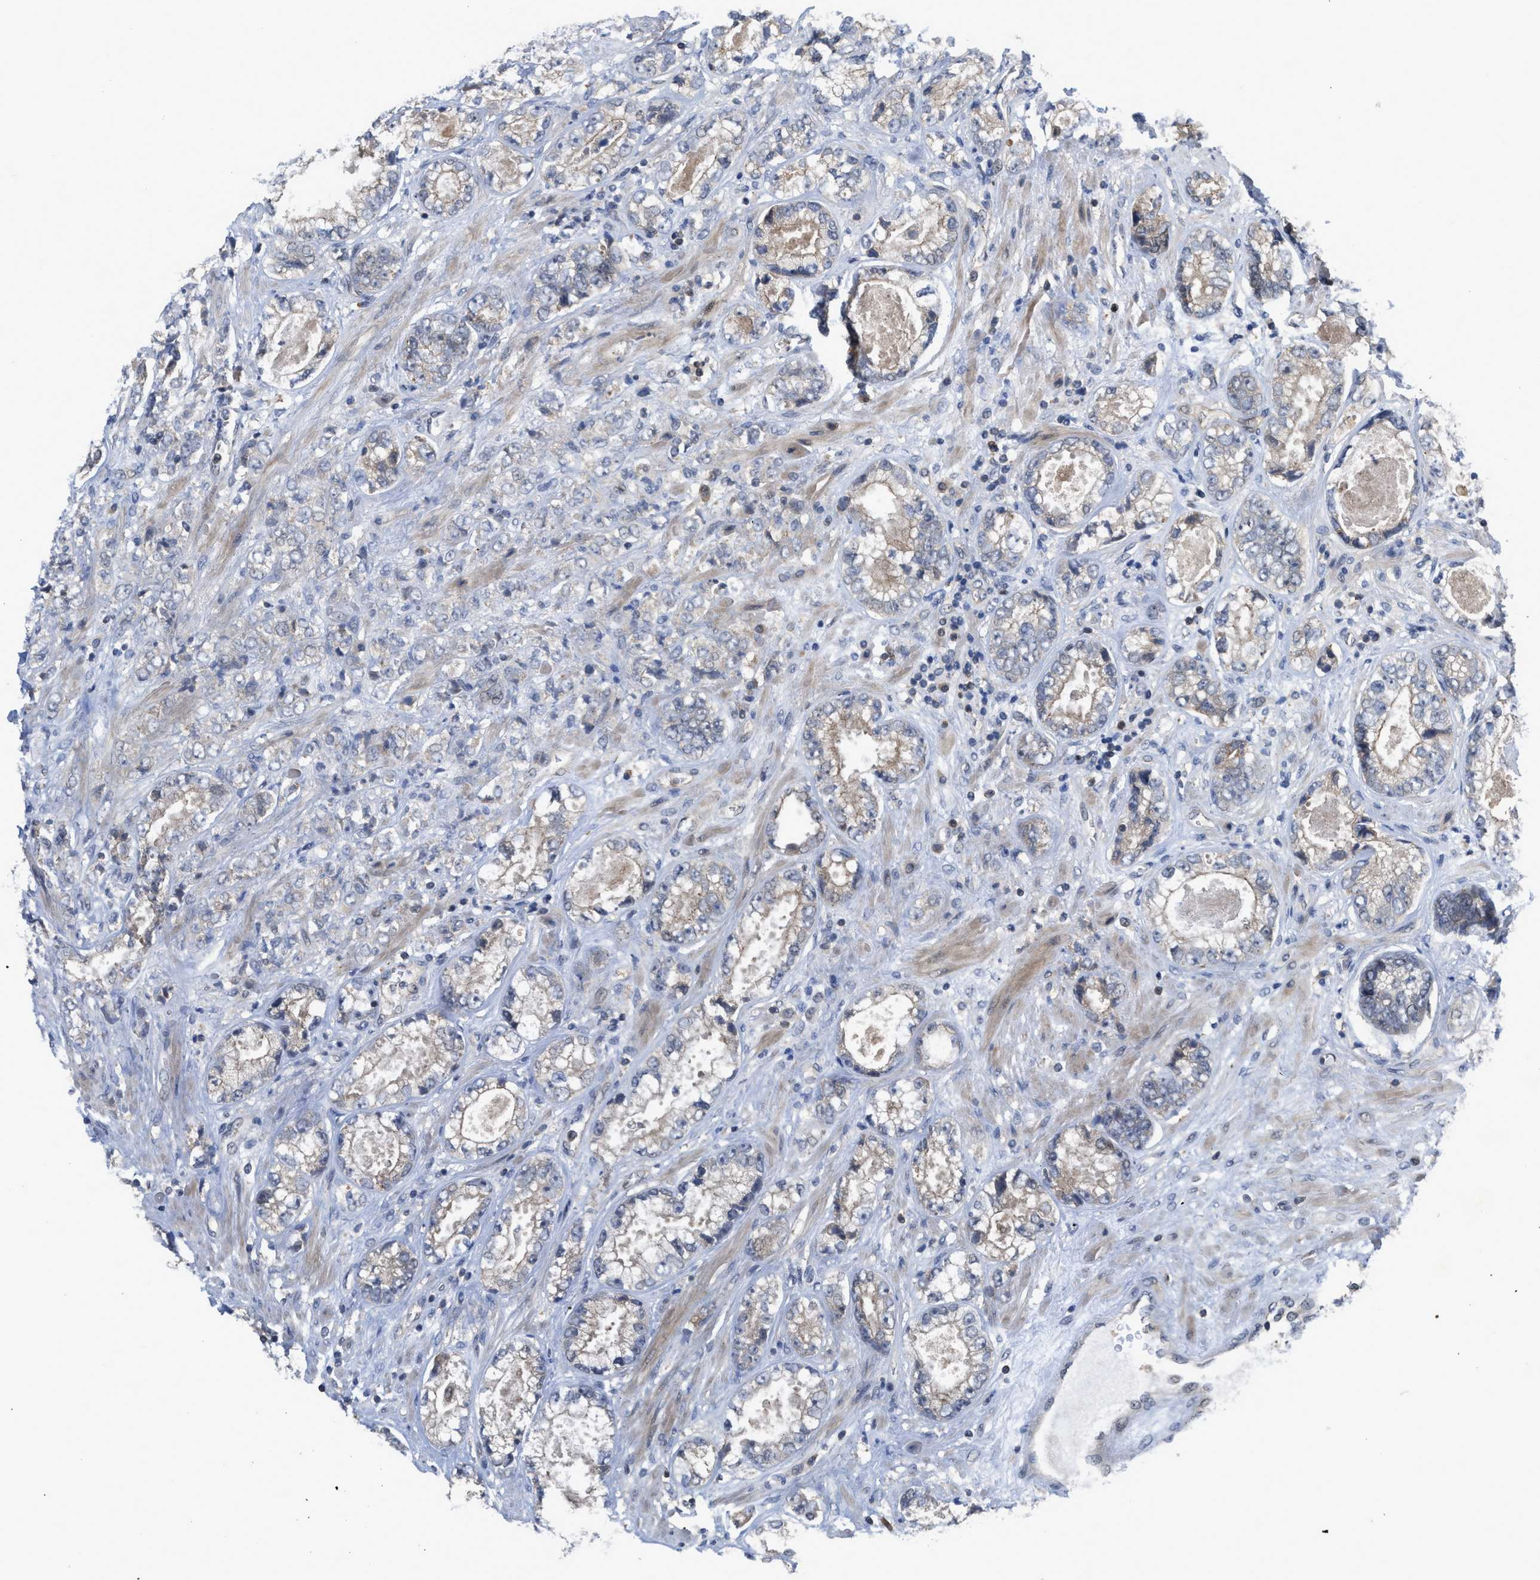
{"staining": {"intensity": "negative", "quantity": "none", "location": "none"}, "tissue": "prostate cancer", "cell_type": "Tumor cells", "image_type": "cancer", "snomed": [{"axis": "morphology", "description": "Adenocarcinoma, High grade"}, {"axis": "topography", "description": "Prostate"}], "caption": "This image is of prostate adenocarcinoma (high-grade) stained with IHC to label a protein in brown with the nuclei are counter-stained blue. There is no expression in tumor cells.", "gene": "LDAF1", "patient": {"sex": "male", "age": 61}}